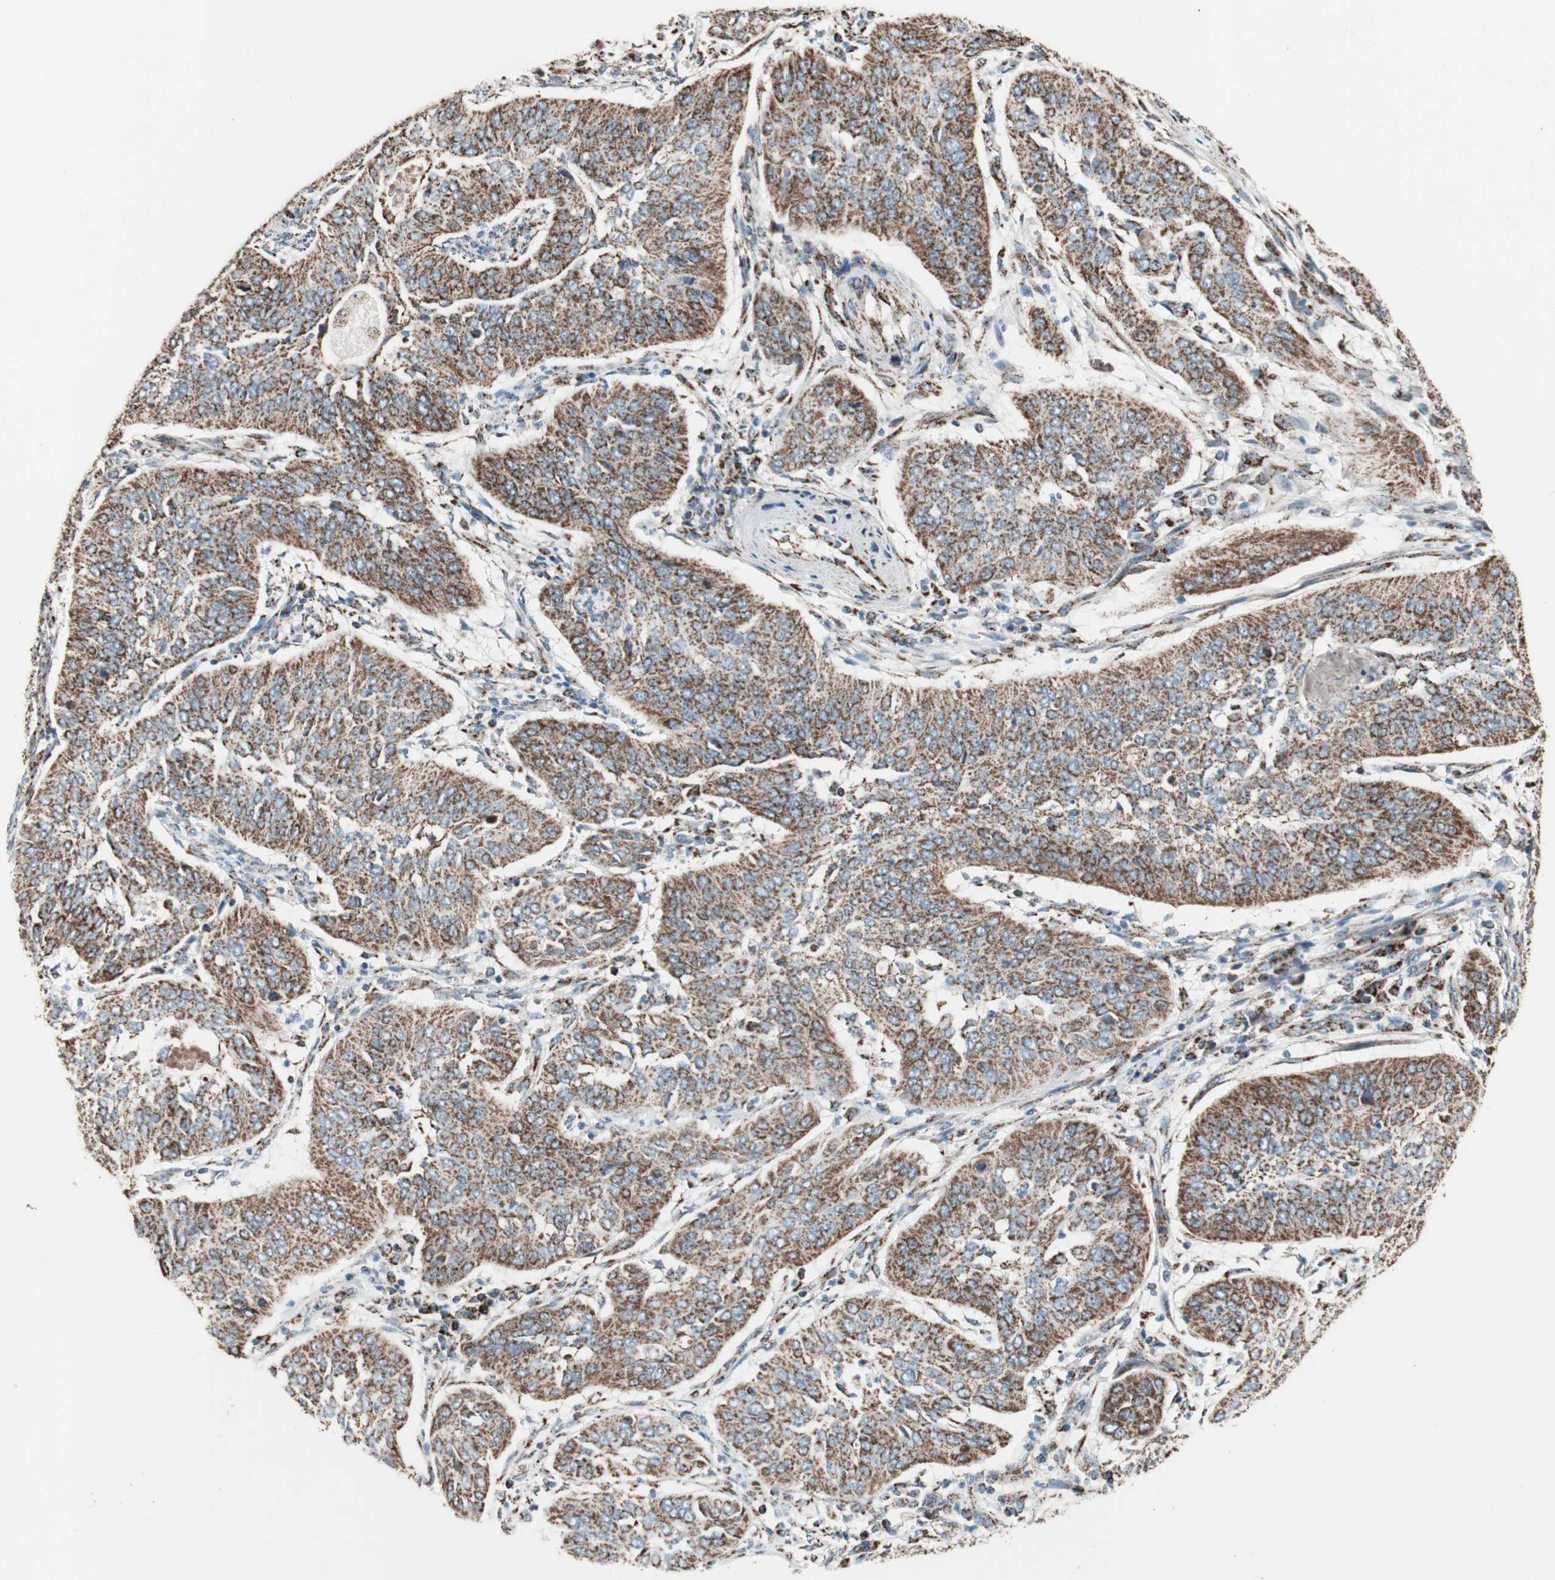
{"staining": {"intensity": "strong", "quantity": ">75%", "location": "cytoplasmic/membranous"}, "tissue": "cervical cancer", "cell_type": "Tumor cells", "image_type": "cancer", "snomed": [{"axis": "morphology", "description": "Normal tissue, NOS"}, {"axis": "morphology", "description": "Squamous cell carcinoma, NOS"}, {"axis": "topography", "description": "Cervix"}], "caption": "High-magnification brightfield microscopy of cervical cancer (squamous cell carcinoma) stained with DAB (brown) and counterstained with hematoxylin (blue). tumor cells exhibit strong cytoplasmic/membranous staining is seen in about>75% of cells. (Stains: DAB (3,3'-diaminobenzidine) in brown, nuclei in blue, Microscopy: brightfield microscopy at high magnification).", "gene": "PCSK4", "patient": {"sex": "female", "age": 39}}